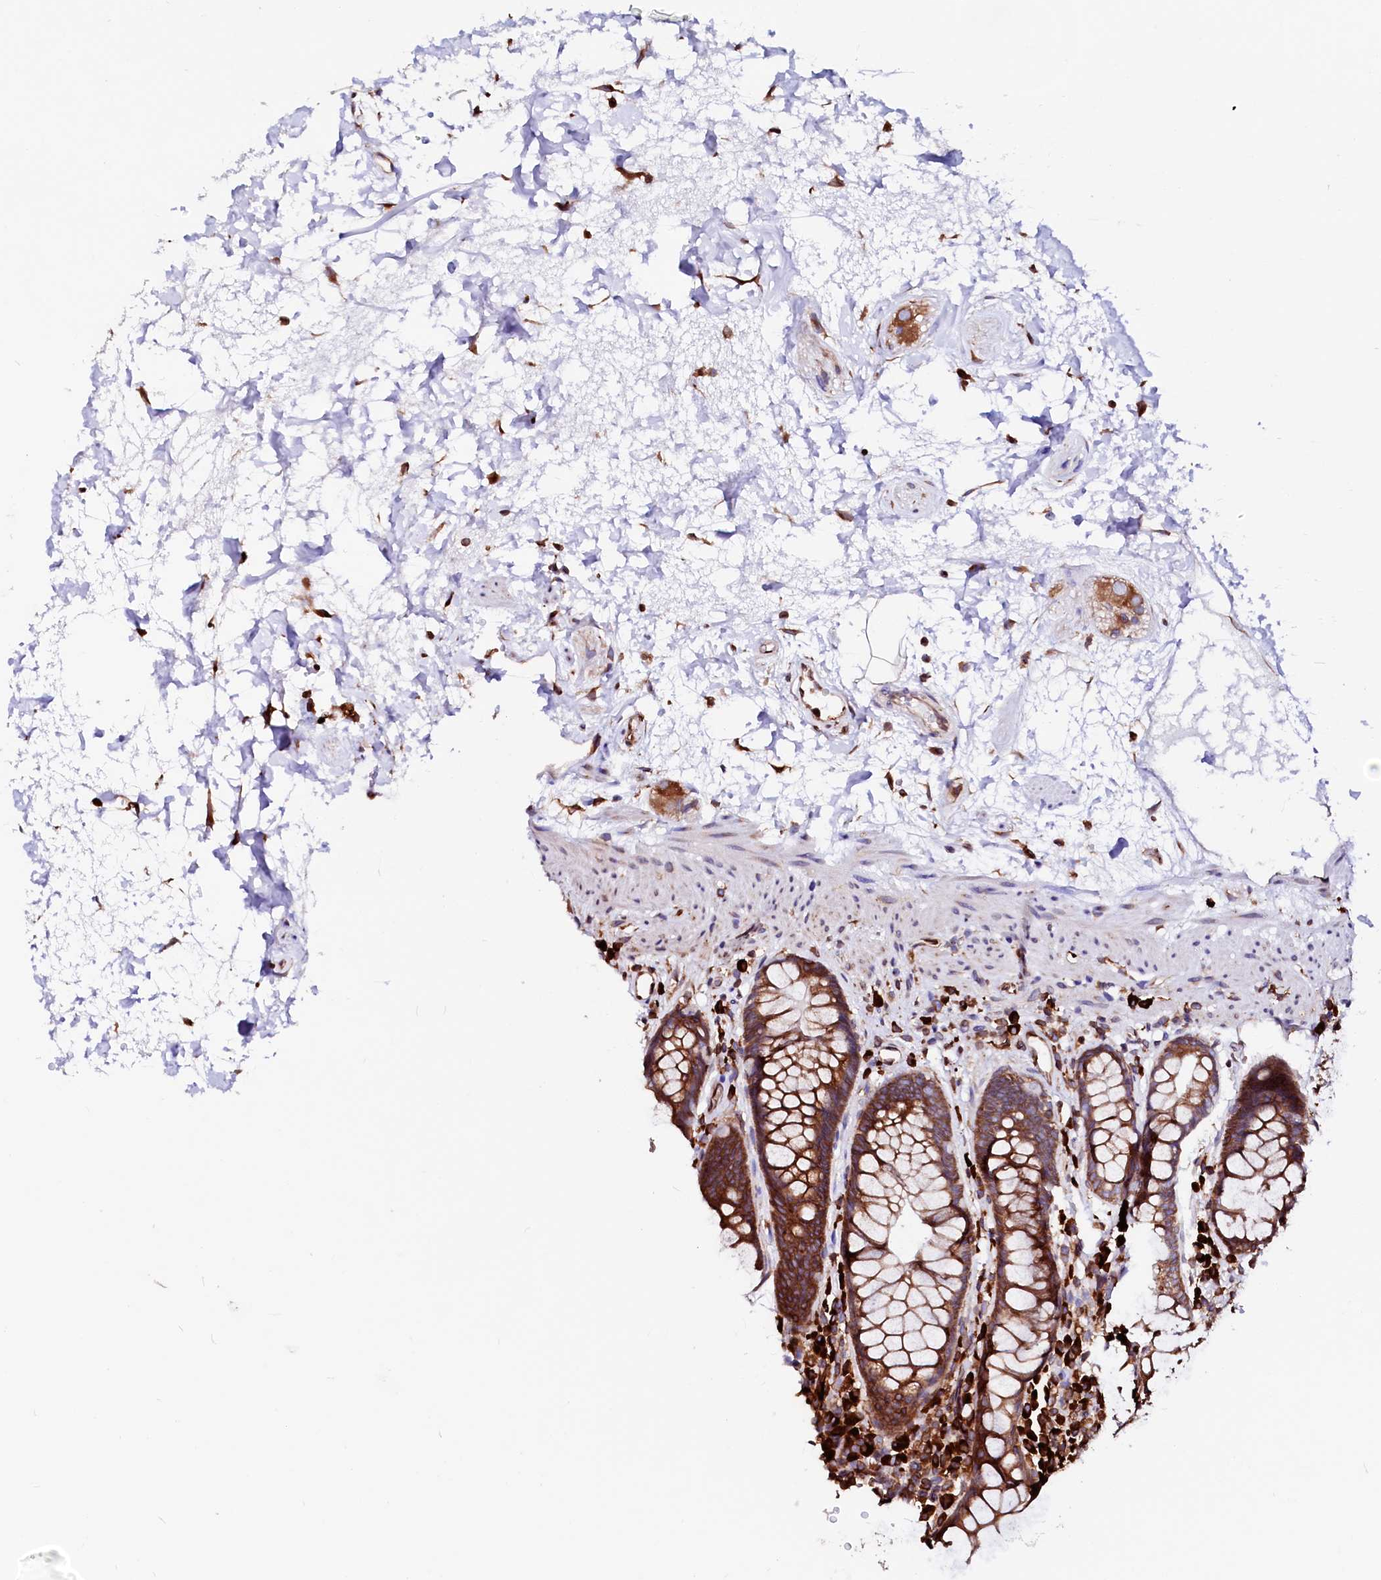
{"staining": {"intensity": "strong", "quantity": ">75%", "location": "cytoplasmic/membranous"}, "tissue": "rectum", "cell_type": "Glandular cells", "image_type": "normal", "snomed": [{"axis": "morphology", "description": "Normal tissue, NOS"}, {"axis": "topography", "description": "Rectum"}], "caption": "Immunohistochemistry (IHC) (DAB (3,3'-diaminobenzidine)) staining of normal human rectum displays strong cytoplasmic/membranous protein expression in approximately >75% of glandular cells.", "gene": "DERL1", "patient": {"sex": "male", "age": 64}}